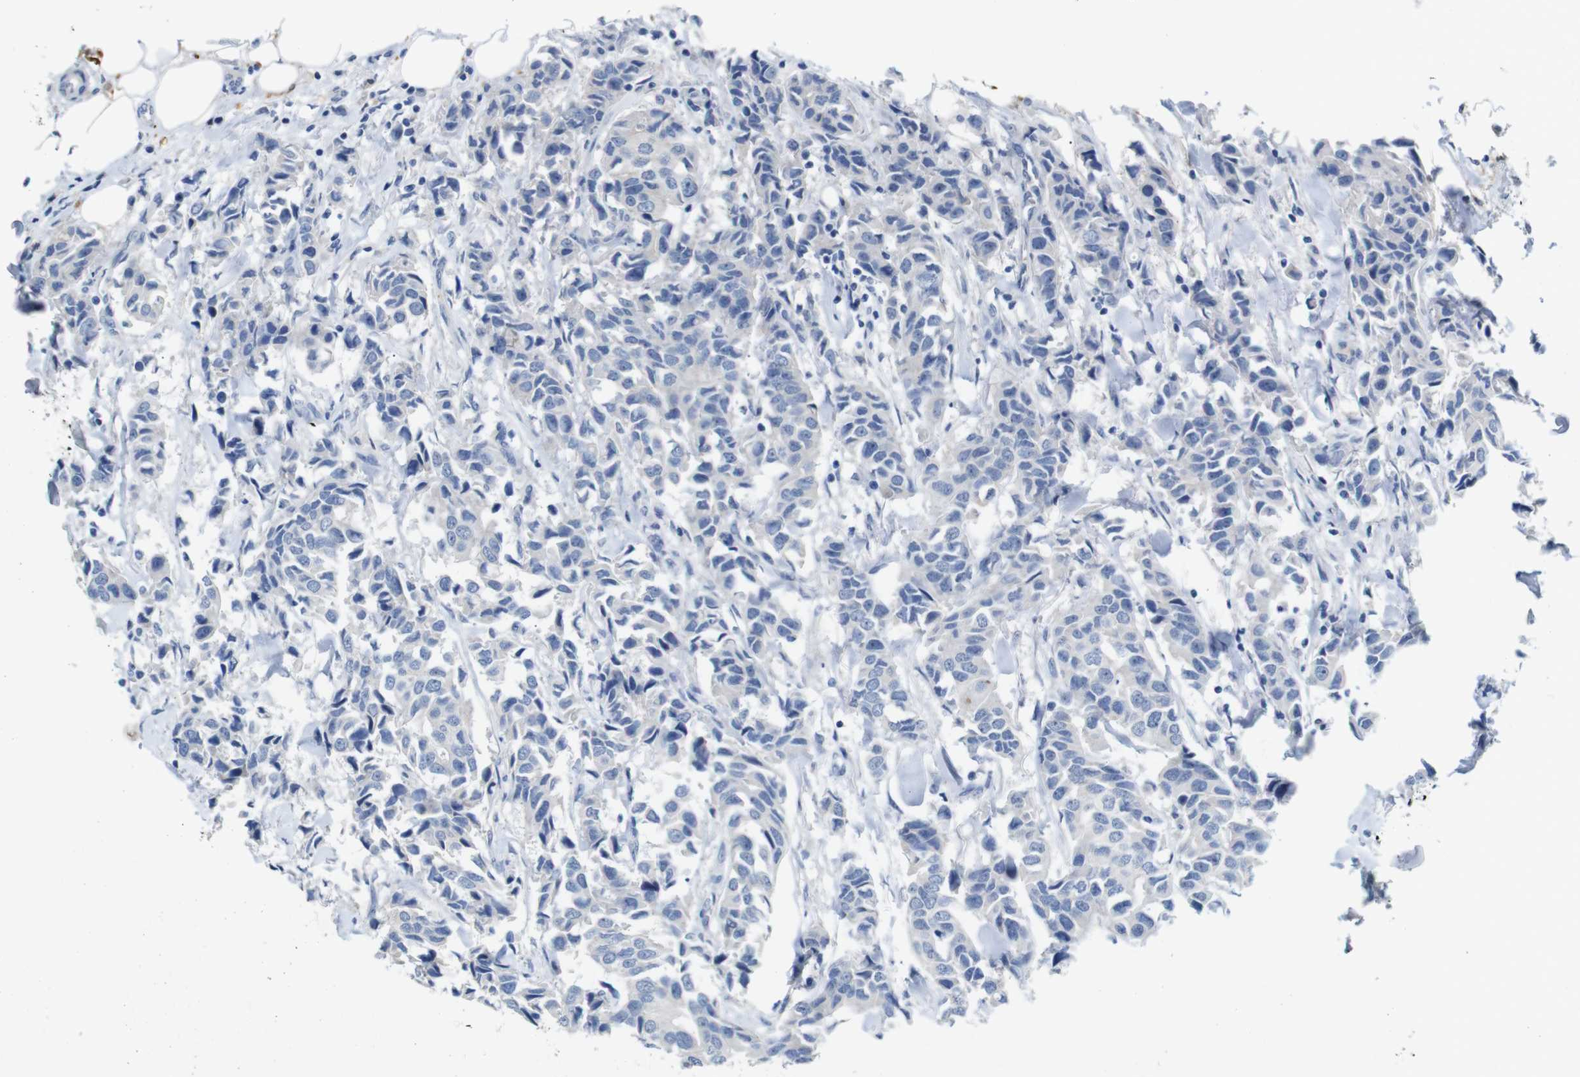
{"staining": {"intensity": "negative", "quantity": "none", "location": "none"}, "tissue": "breast cancer", "cell_type": "Tumor cells", "image_type": "cancer", "snomed": [{"axis": "morphology", "description": "Duct carcinoma"}, {"axis": "topography", "description": "Breast"}], "caption": "Immunohistochemistry micrograph of human breast cancer stained for a protein (brown), which displays no positivity in tumor cells.", "gene": "C1orf210", "patient": {"sex": "female", "age": 80}}